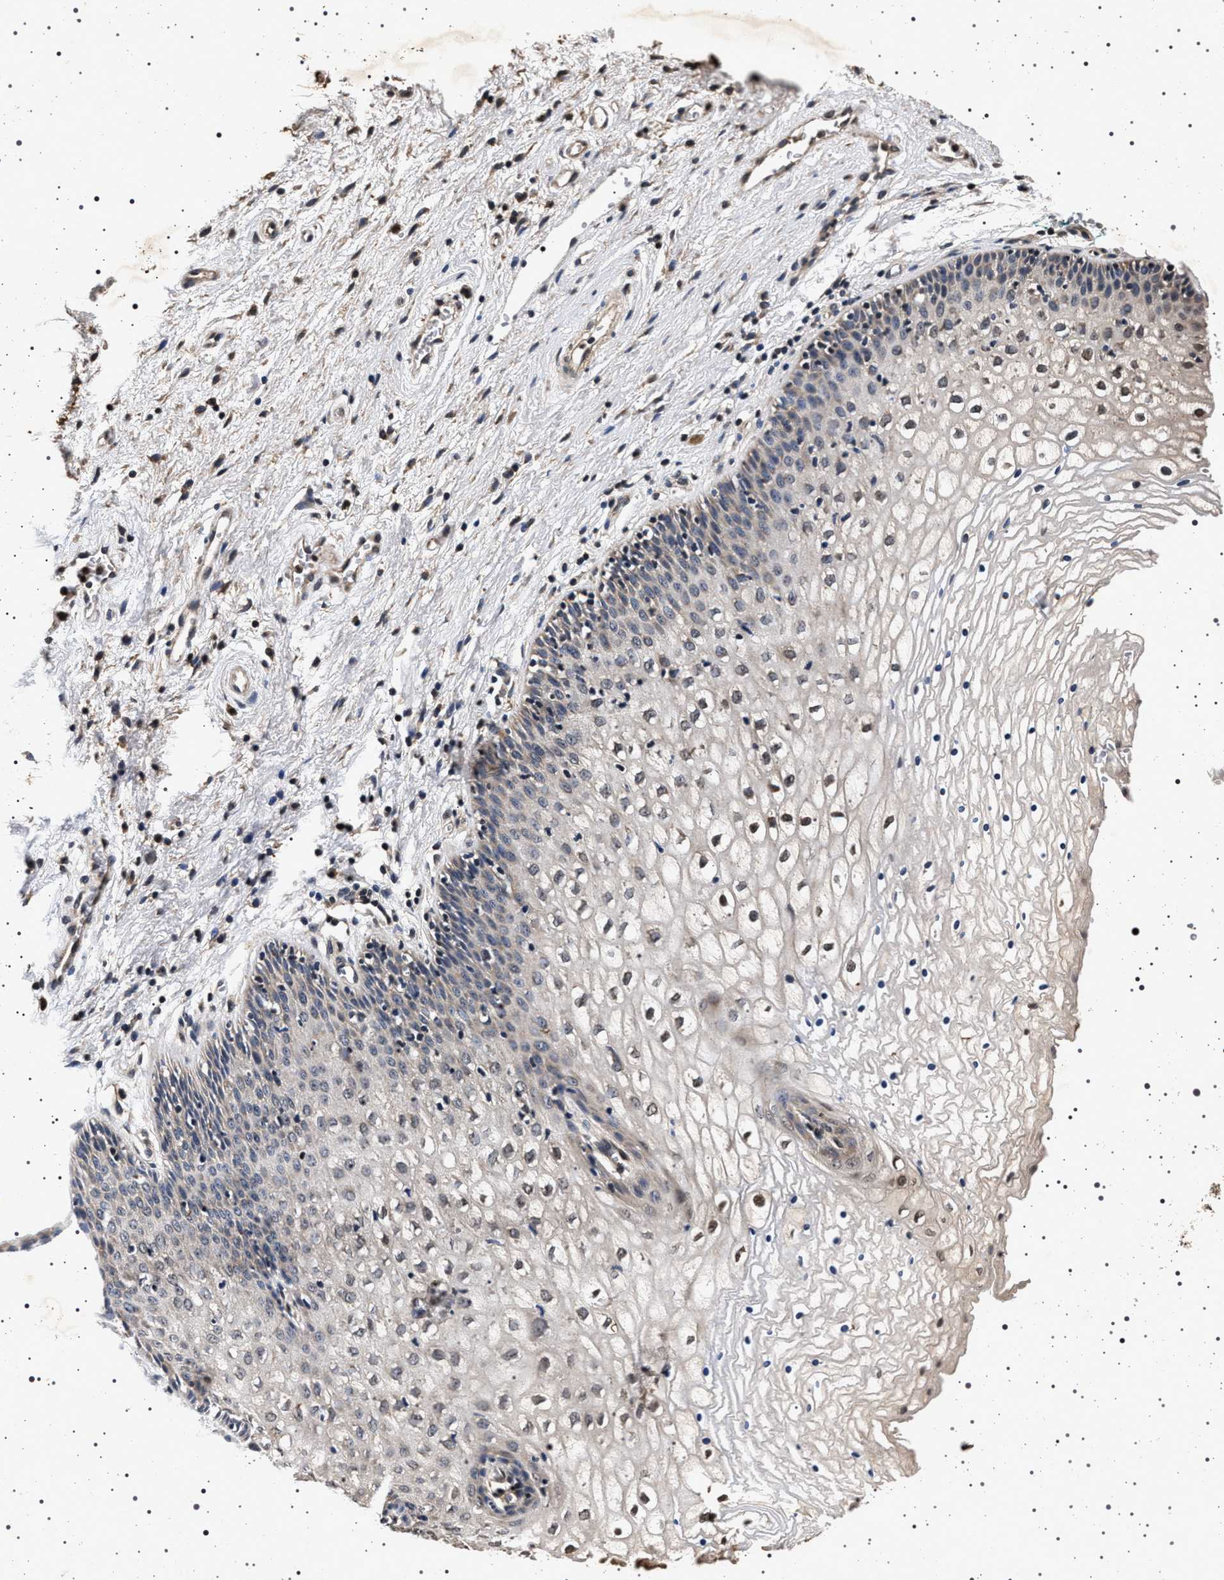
{"staining": {"intensity": "weak", "quantity": "25%-75%", "location": "cytoplasmic/membranous,nuclear"}, "tissue": "vagina", "cell_type": "Squamous epithelial cells", "image_type": "normal", "snomed": [{"axis": "morphology", "description": "Normal tissue, NOS"}, {"axis": "topography", "description": "Vagina"}], "caption": "Brown immunohistochemical staining in unremarkable human vagina exhibits weak cytoplasmic/membranous,nuclear expression in about 25%-75% of squamous epithelial cells. (brown staining indicates protein expression, while blue staining denotes nuclei).", "gene": "CDKN1B", "patient": {"sex": "female", "age": 34}}